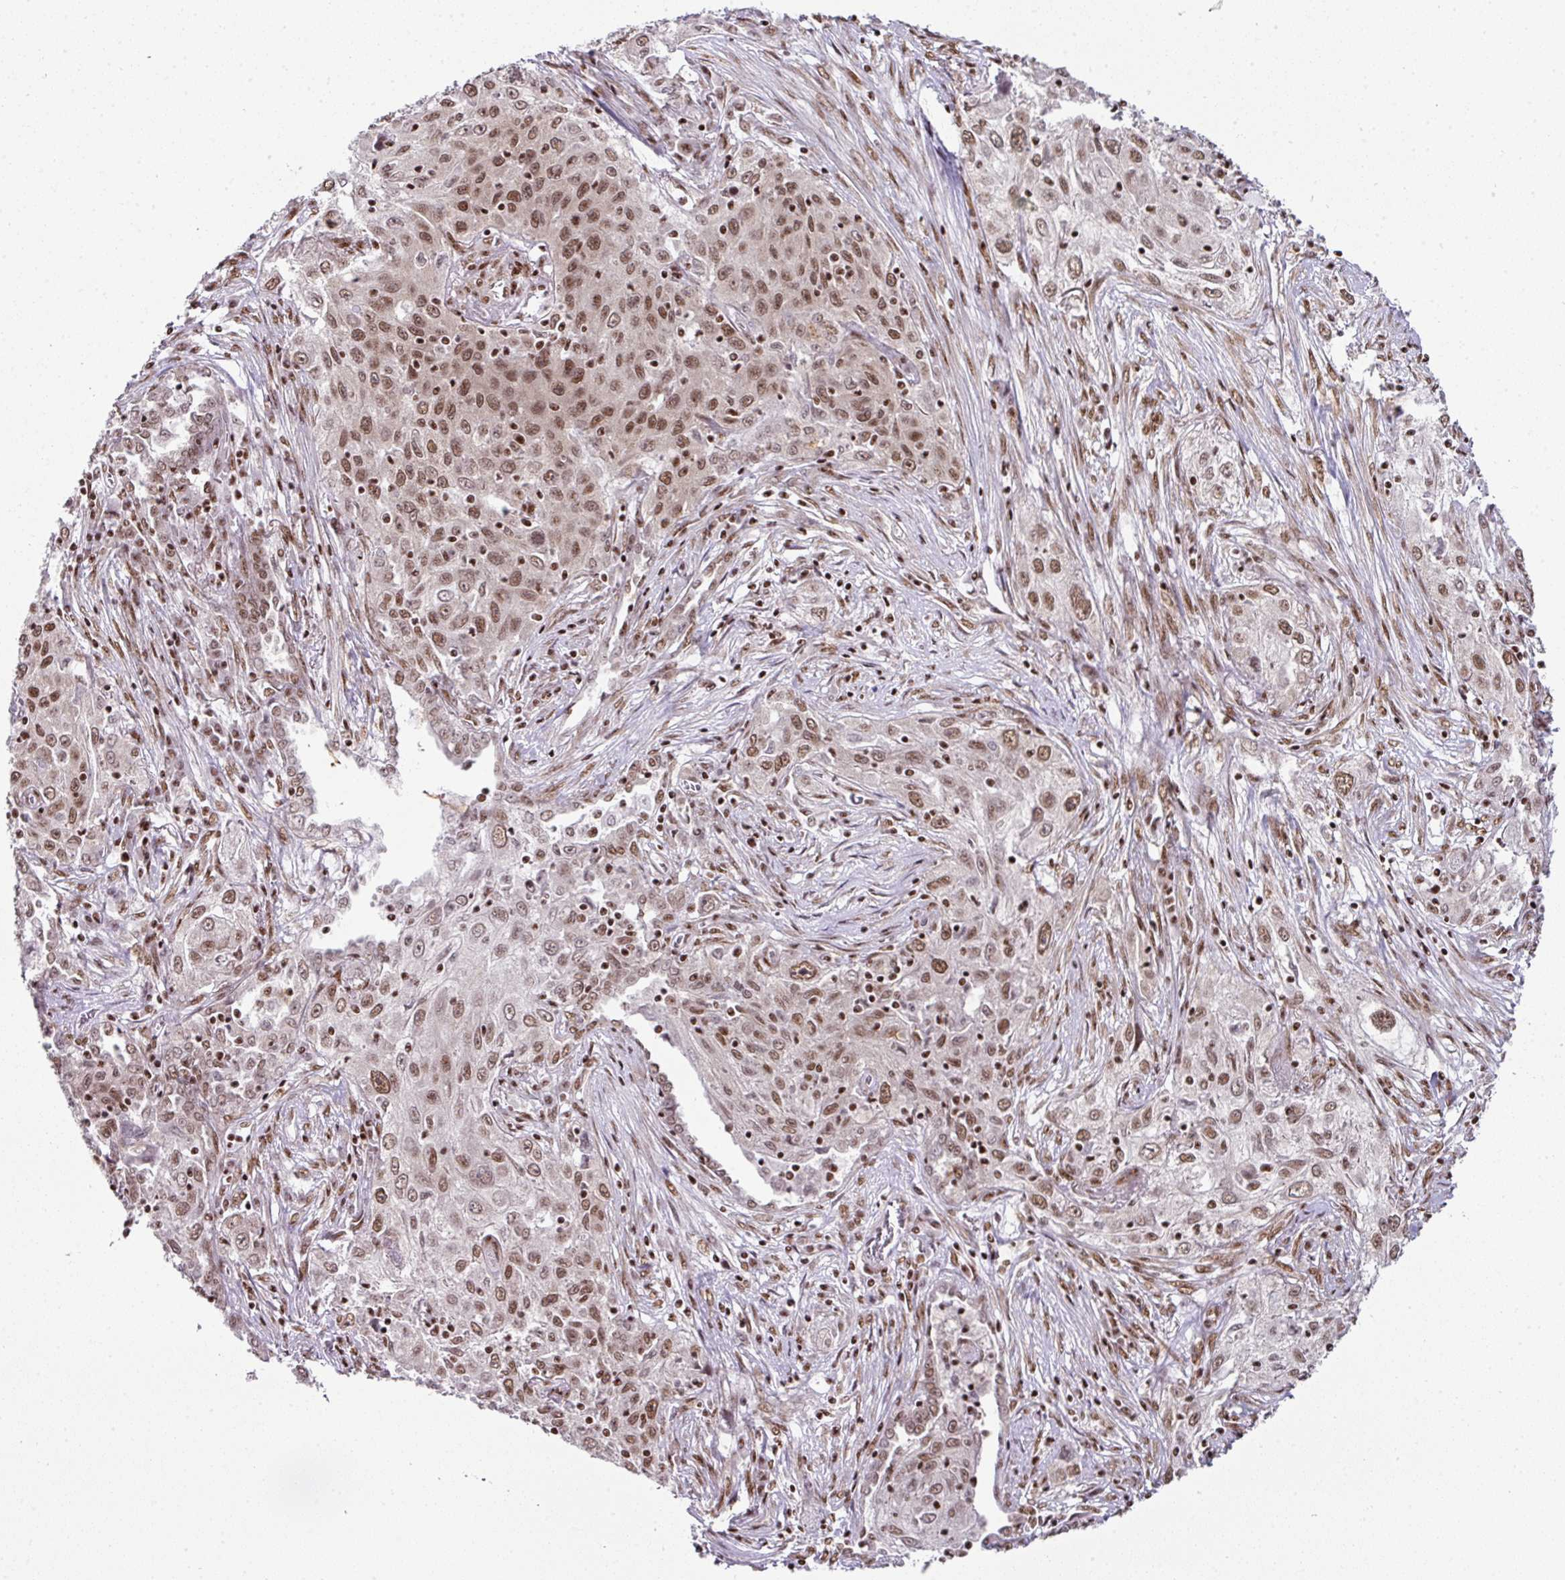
{"staining": {"intensity": "moderate", "quantity": ">75%", "location": "nuclear"}, "tissue": "lung cancer", "cell_type": "Tumor cells", "image_type": "cancer", "snomed": [{"axis": "morphology", "description": "Squamous cell carcinoma, NOS"}, {"axis": "topography", "description": "Lung"}], "caption": "Lung cancer (squamous cell carcinoma) stained with immunohistochemistry reveals moderate nuclear staining in about >75% of tumor cells.", "gene": "NFYA", "patient": {"sex": "female", "age": 69}}